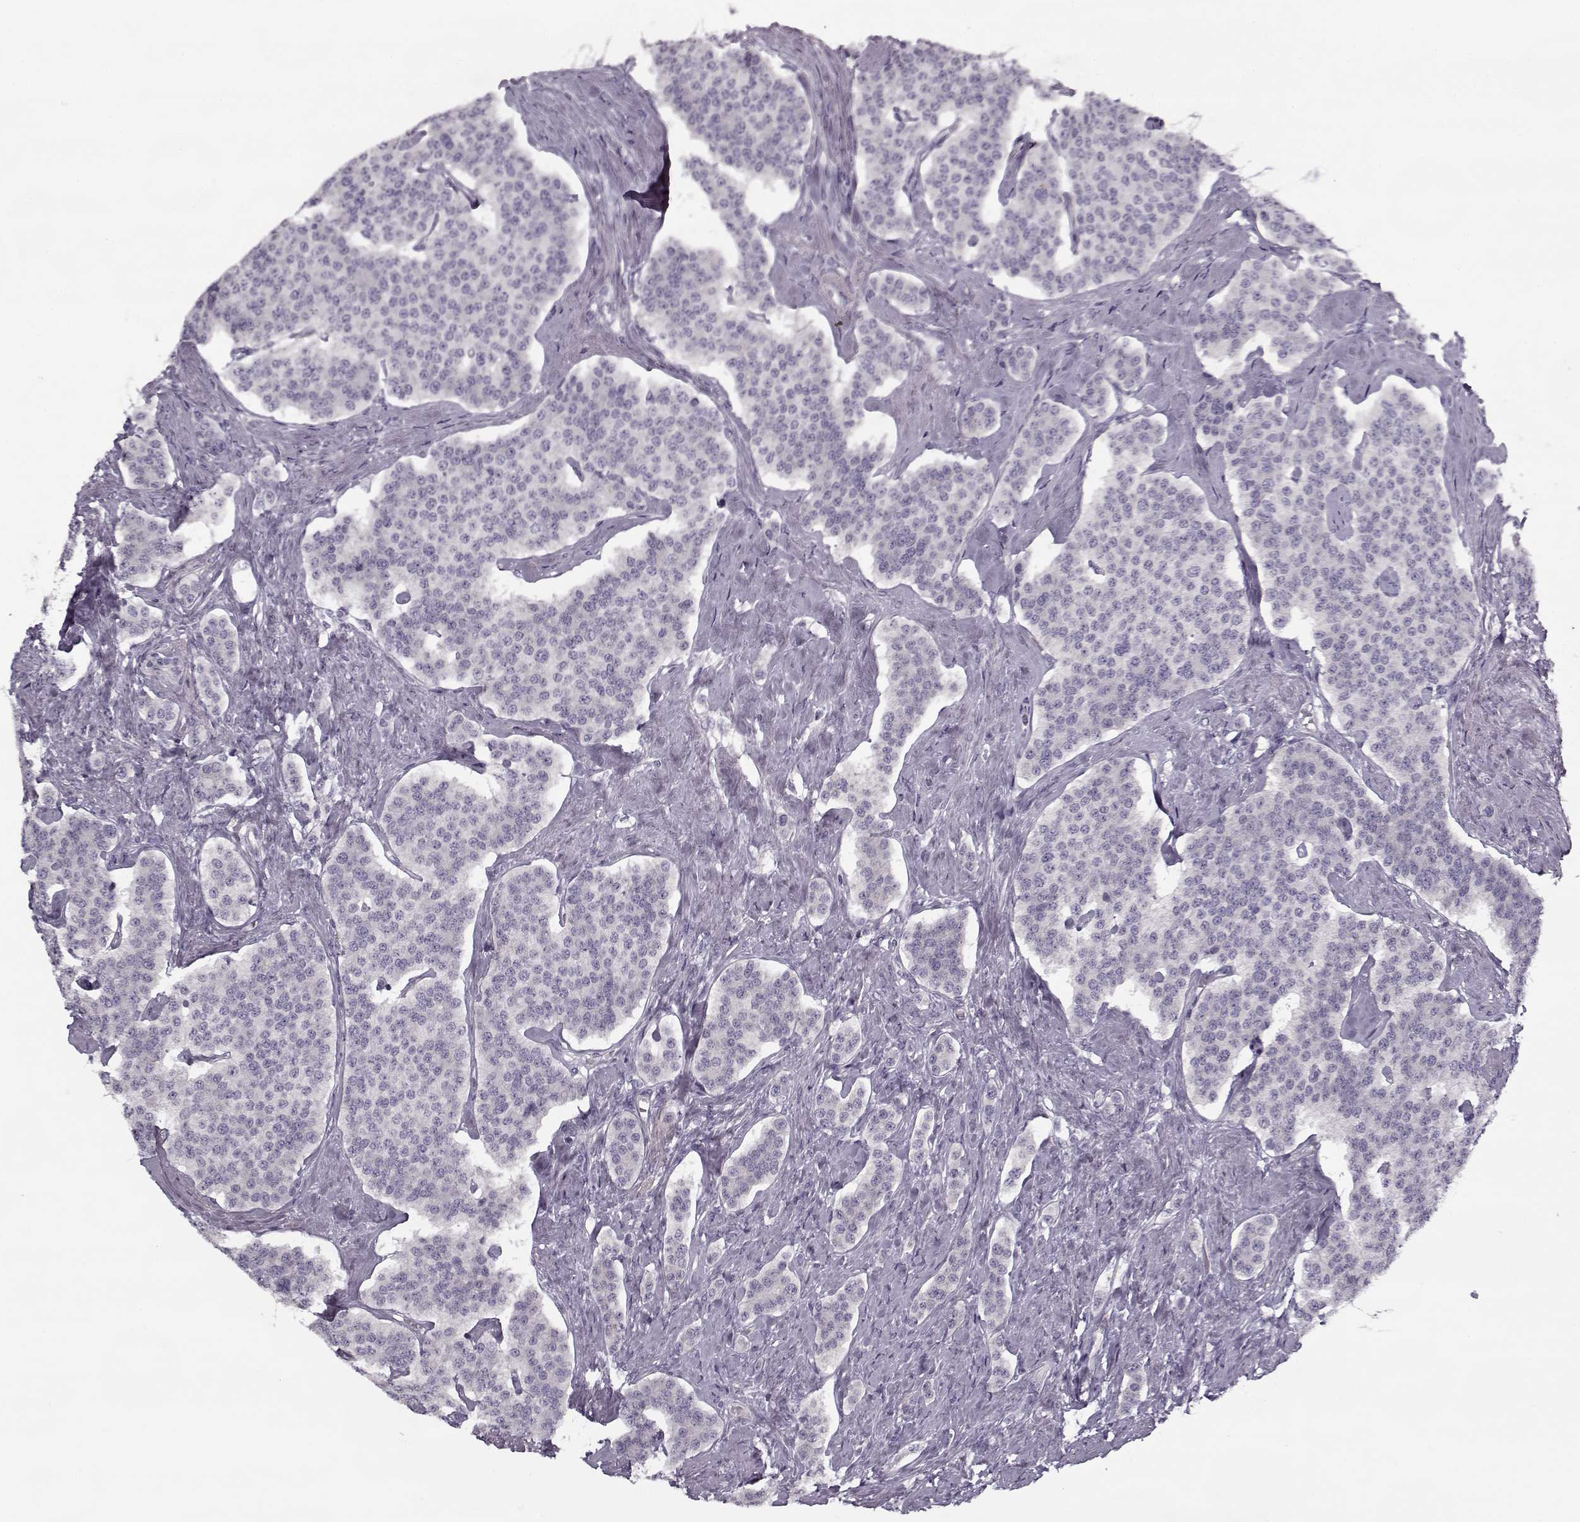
{"staining": {"intensity": "negative", "quantity": "none", "location": "none"}, "tissue": "carcinoid", "cell_type": "Tumor cells", "image_type": "cancer", "snomed": [{"axis": "morphology", "description": "Carcinoid, malignant, NOS"}, {"axis": "topography", "description": "Small intestine"}], "caption": "Photomicrograph shows no protein staining in tumor cells of carcinoid tissue.", "gene": "PNMT", "patient": {"sex": "female", "age": 58}}